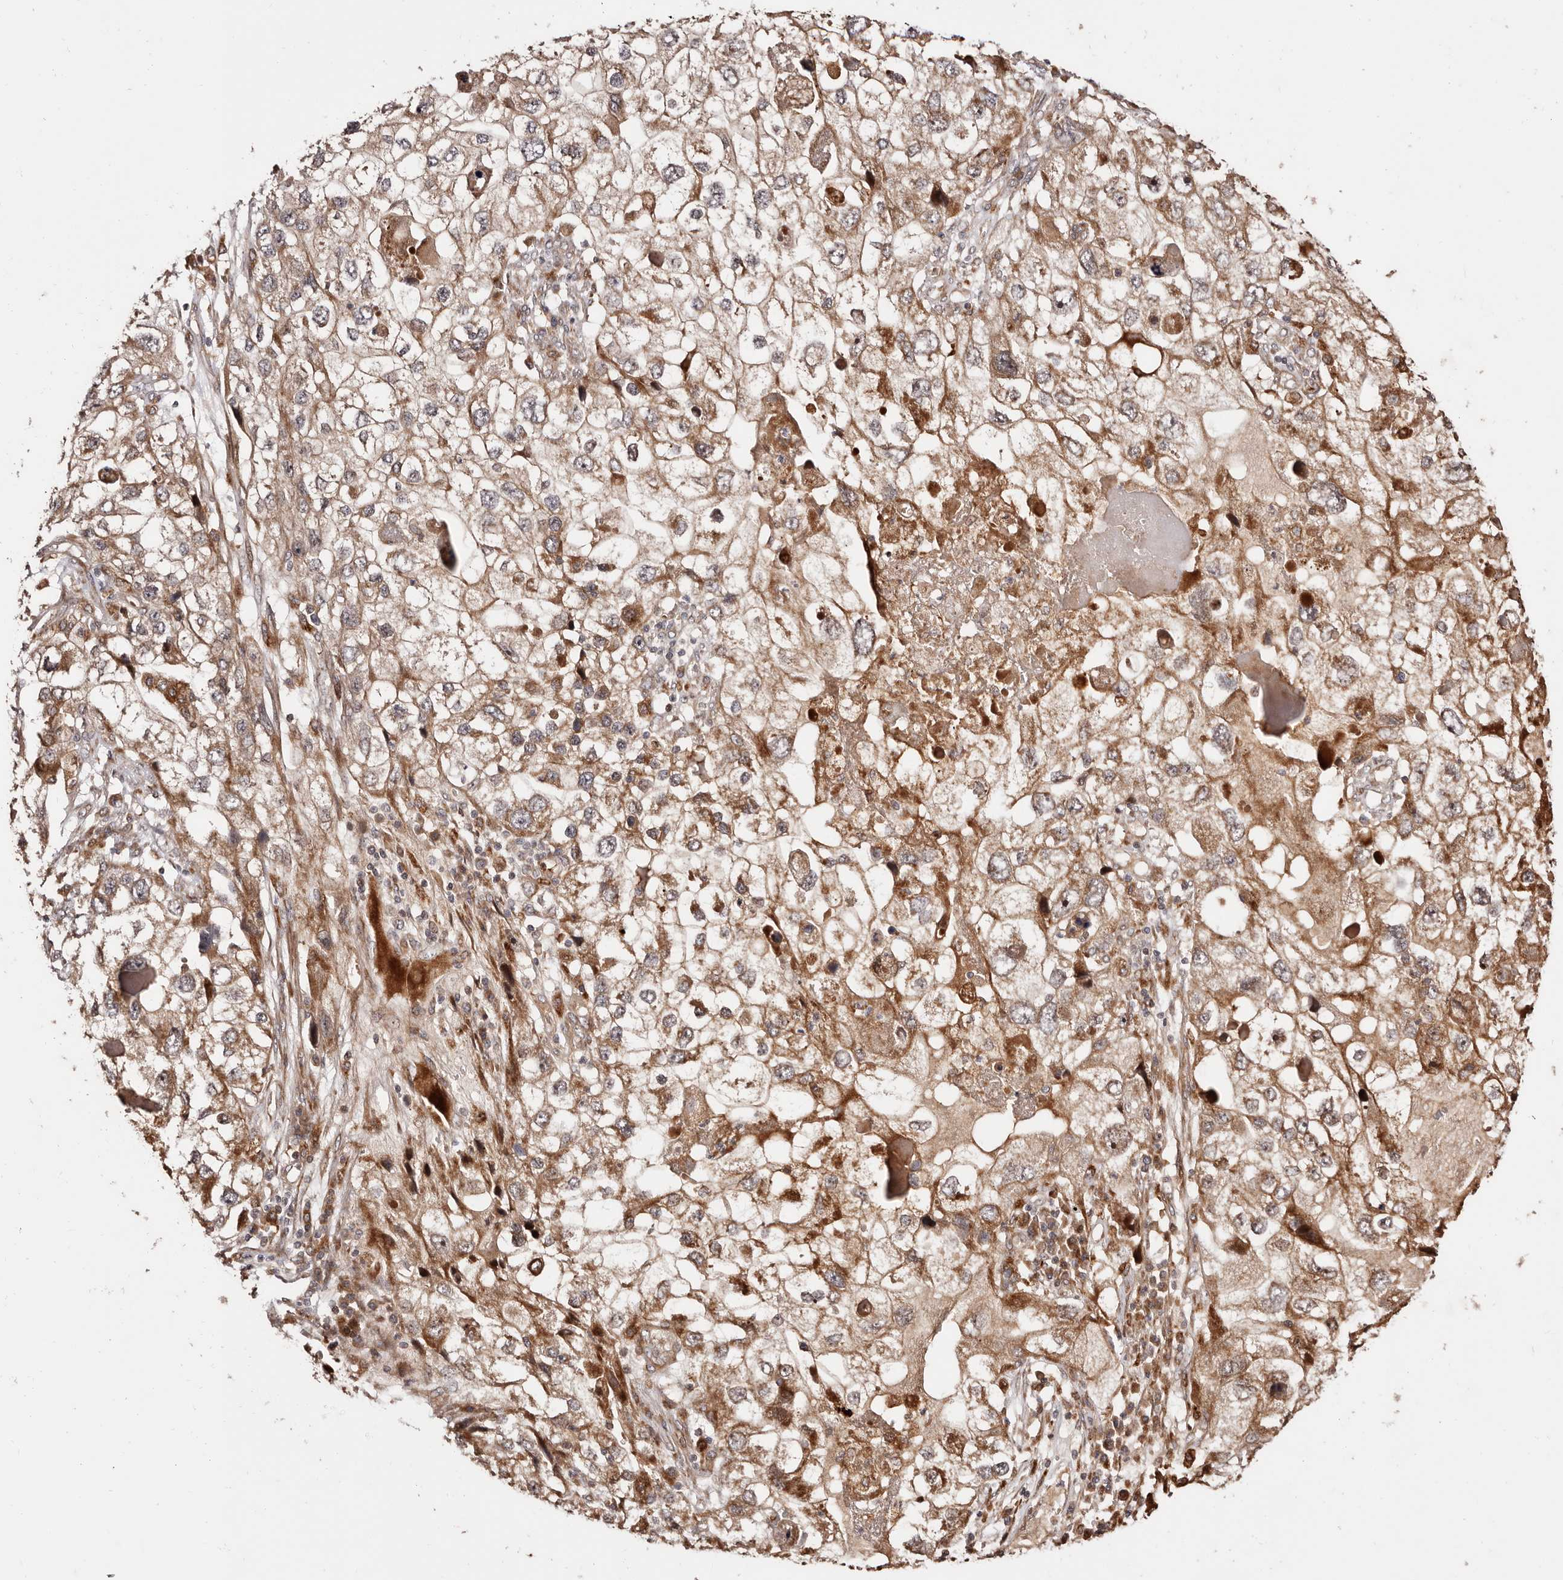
{"staining": {"intensity": "moderate", "quantity": "25%-75%", "location": "cytoplasmic/membranous"}, "tissue": "endometrial cancer", "cell_type": "Tumor cells", "image_type": "cancer", "snomed": [{"axis": "morphology", "description": "Adenocarcinoma, NOS"}, {"axis": "topography", "description": "Endometrium"}], "caption": "Endometrial cancer (adenocarcinoma) tissue displays moderate cytoplasmic/membranous expression in approximately 25%-75% of tumor cells, visualized by immunohistochemistry. The protein of interest is shown in brown color, while the nuclei are stained blue.", "gene": "PTPN22", "patient": {"sex": "female", "age": 49}}